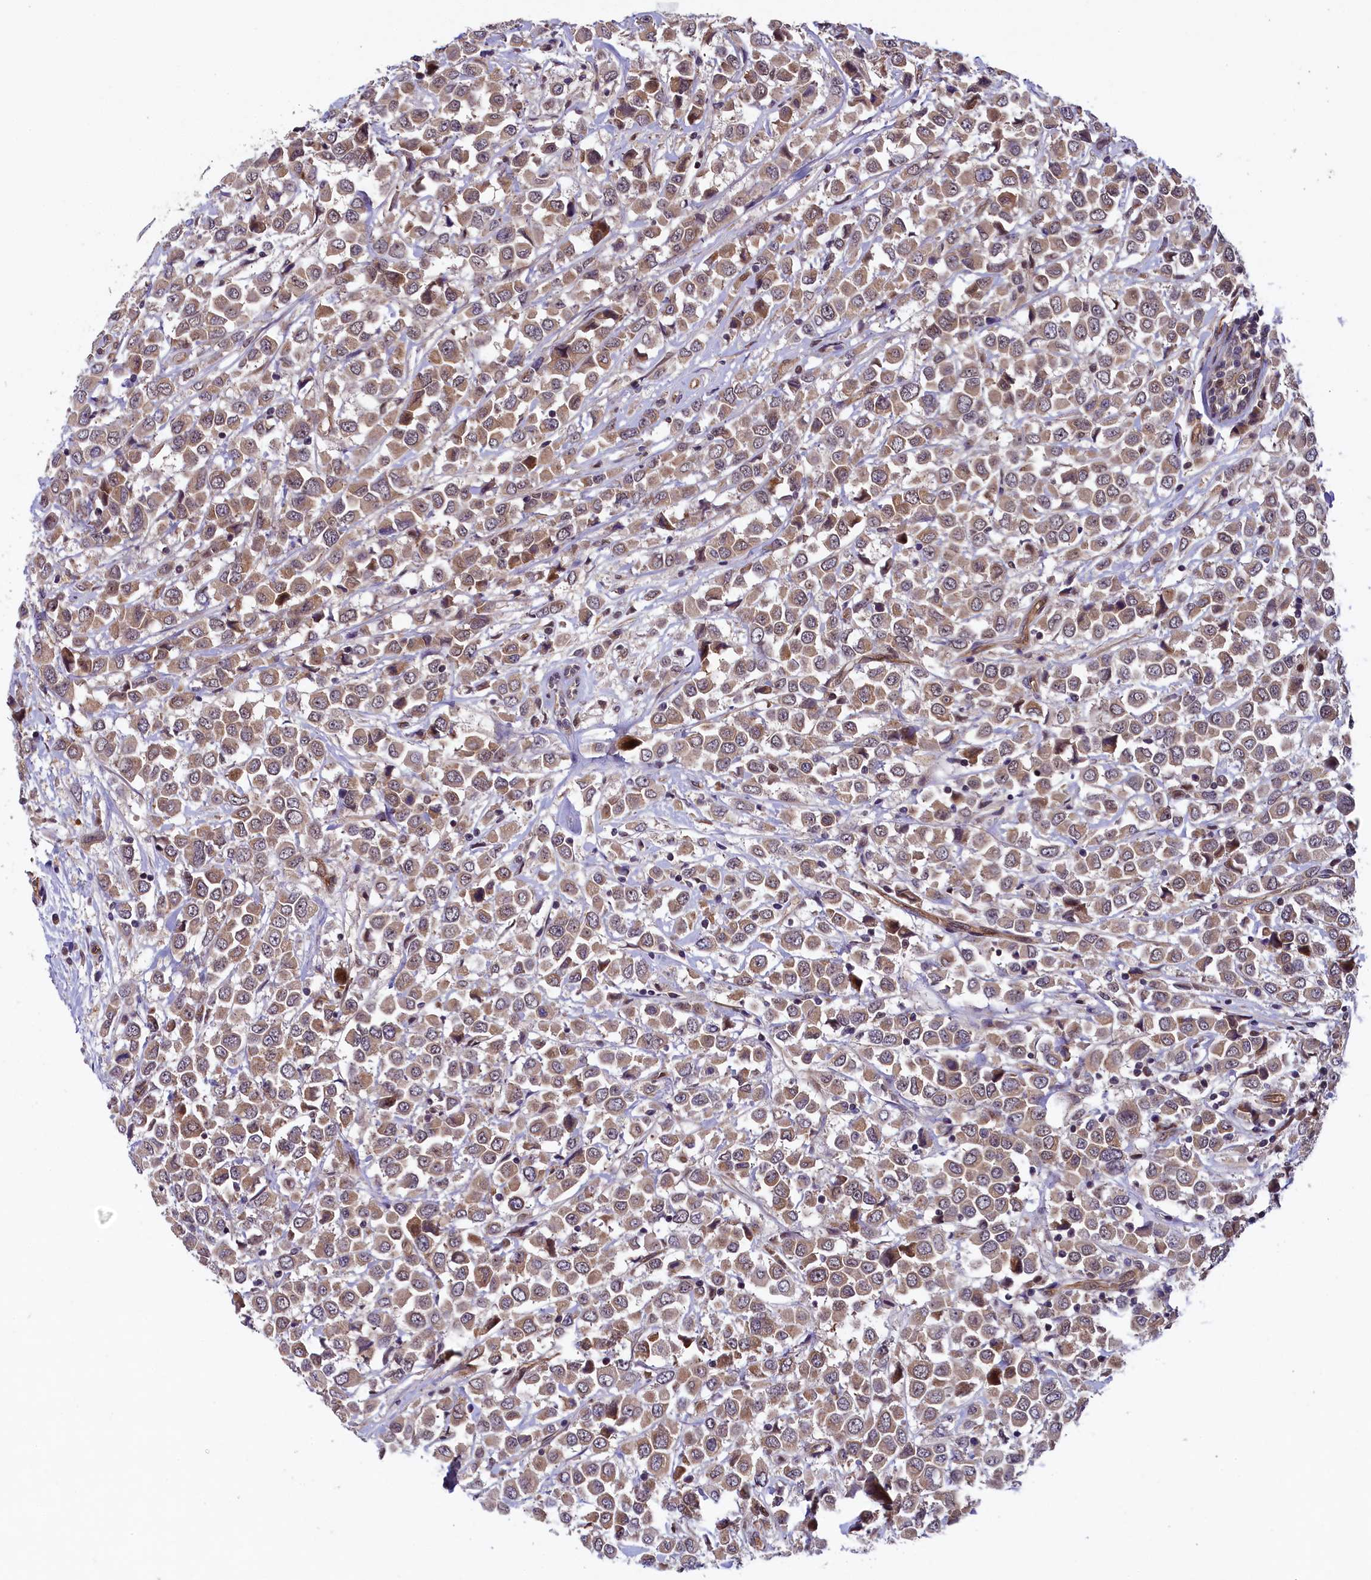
{"staining": {"intensity": "moderate", "quantity": ">75%", "location": "cytoplasmic/membranous"}, "tissue": "breast cancer", "cell_type": "Tumor cells", "image_type": "cancer", "snomed": [{"axis": "morphology", "description": "Duct carcinoma"}, {"axis": "topography", "description": "Breast"}], "caption": "Immunohistochemistry photomicrograph of neoplastic tissue: human breast infiltrating ductal carcinoma stained using immunohistochemistry (IHC) reveals medium levels of moderate protein expression localized specifically in the cytoplasmic/membranous of tumor cells, appearing as a cytoplasmic/membranous brown color.", "gene": "ARL14EP", "patient": {"sex": "female", "age": 61}}